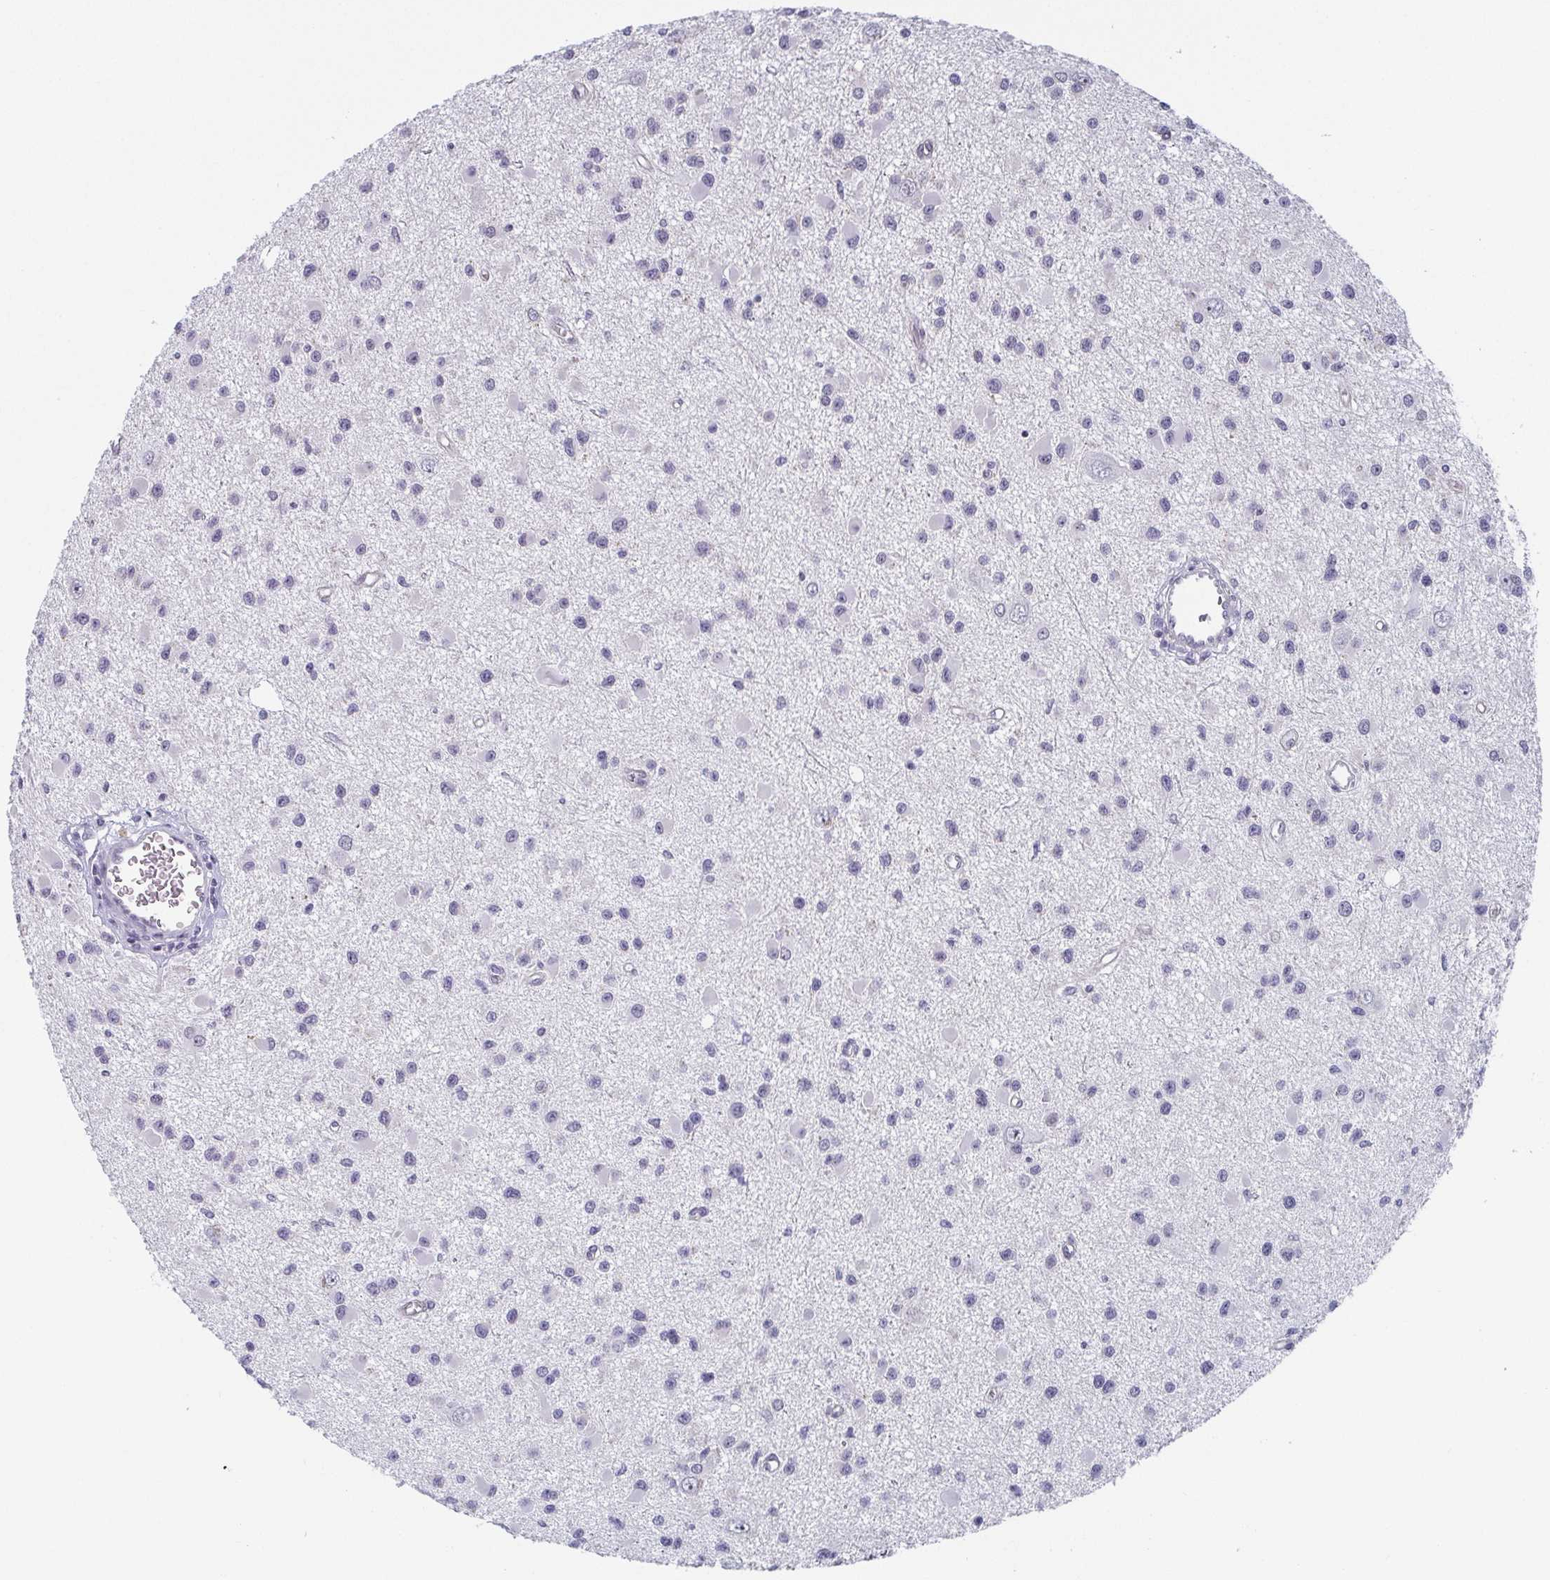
{"staining": {"intensity": "negative", "quantity": "none", "location": "none"}, "tissue": "glioma", "cell_type": "Tumor cells", "image_type": "cancer", "snomed": [{"axis": "morphology", "description": "Glioma, malignant, High grade"}, {"axis": "topography", "description": "Brain"}], "caption": "This photomicrograph is of glioma stained with IHC to label a protein in brown with the nuclei are counter-stained blue. There is no positivity in tumor cells.", "gene": "EXOSC7", "patient": {"sex": "male", "age": 54}}